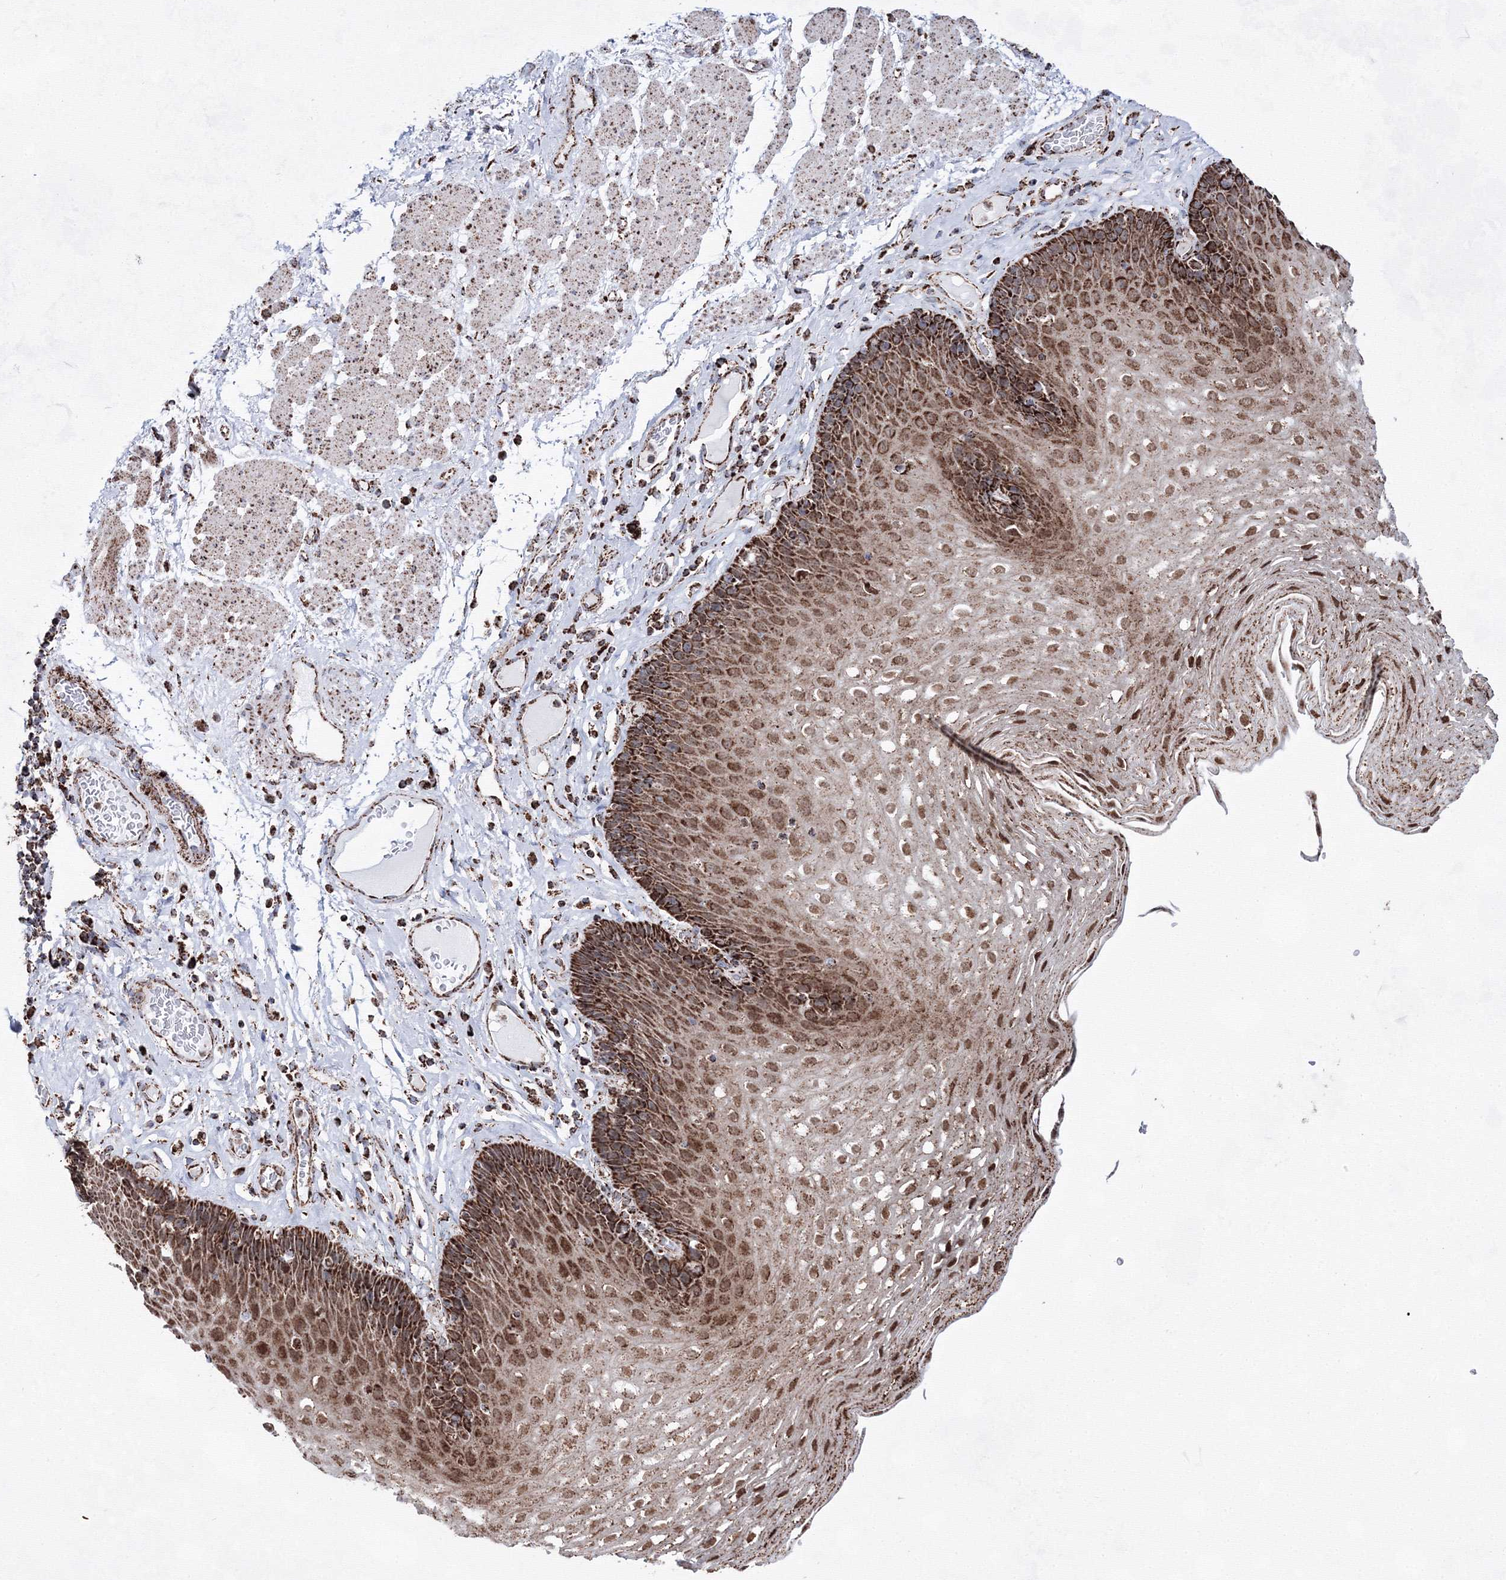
{"staining": {"intensity": "moderate", "quantity": ">75%", "location": "cytoplasmic/membranous,nuclear"}, "tissue": "esophagus", "cell_type": "Squamous epithelial cells", "image_type": "normal", "snomed": [{"axis": "morphology", "description": "Normal tissue, NOS"}, {"axis": "topography", "description": "Esophagus"}], "caption": "Immunohistochemistry (IHC) histopathology image of normal esophagus stained for a protein (brown), which exhibits medium levels of moderate cytoplasmic/membranous,nuclear positivity in approximately >75% of squamous epithelial cells.", "gene": "HADHB", "patient": {"sex": "female", "age": 66}}